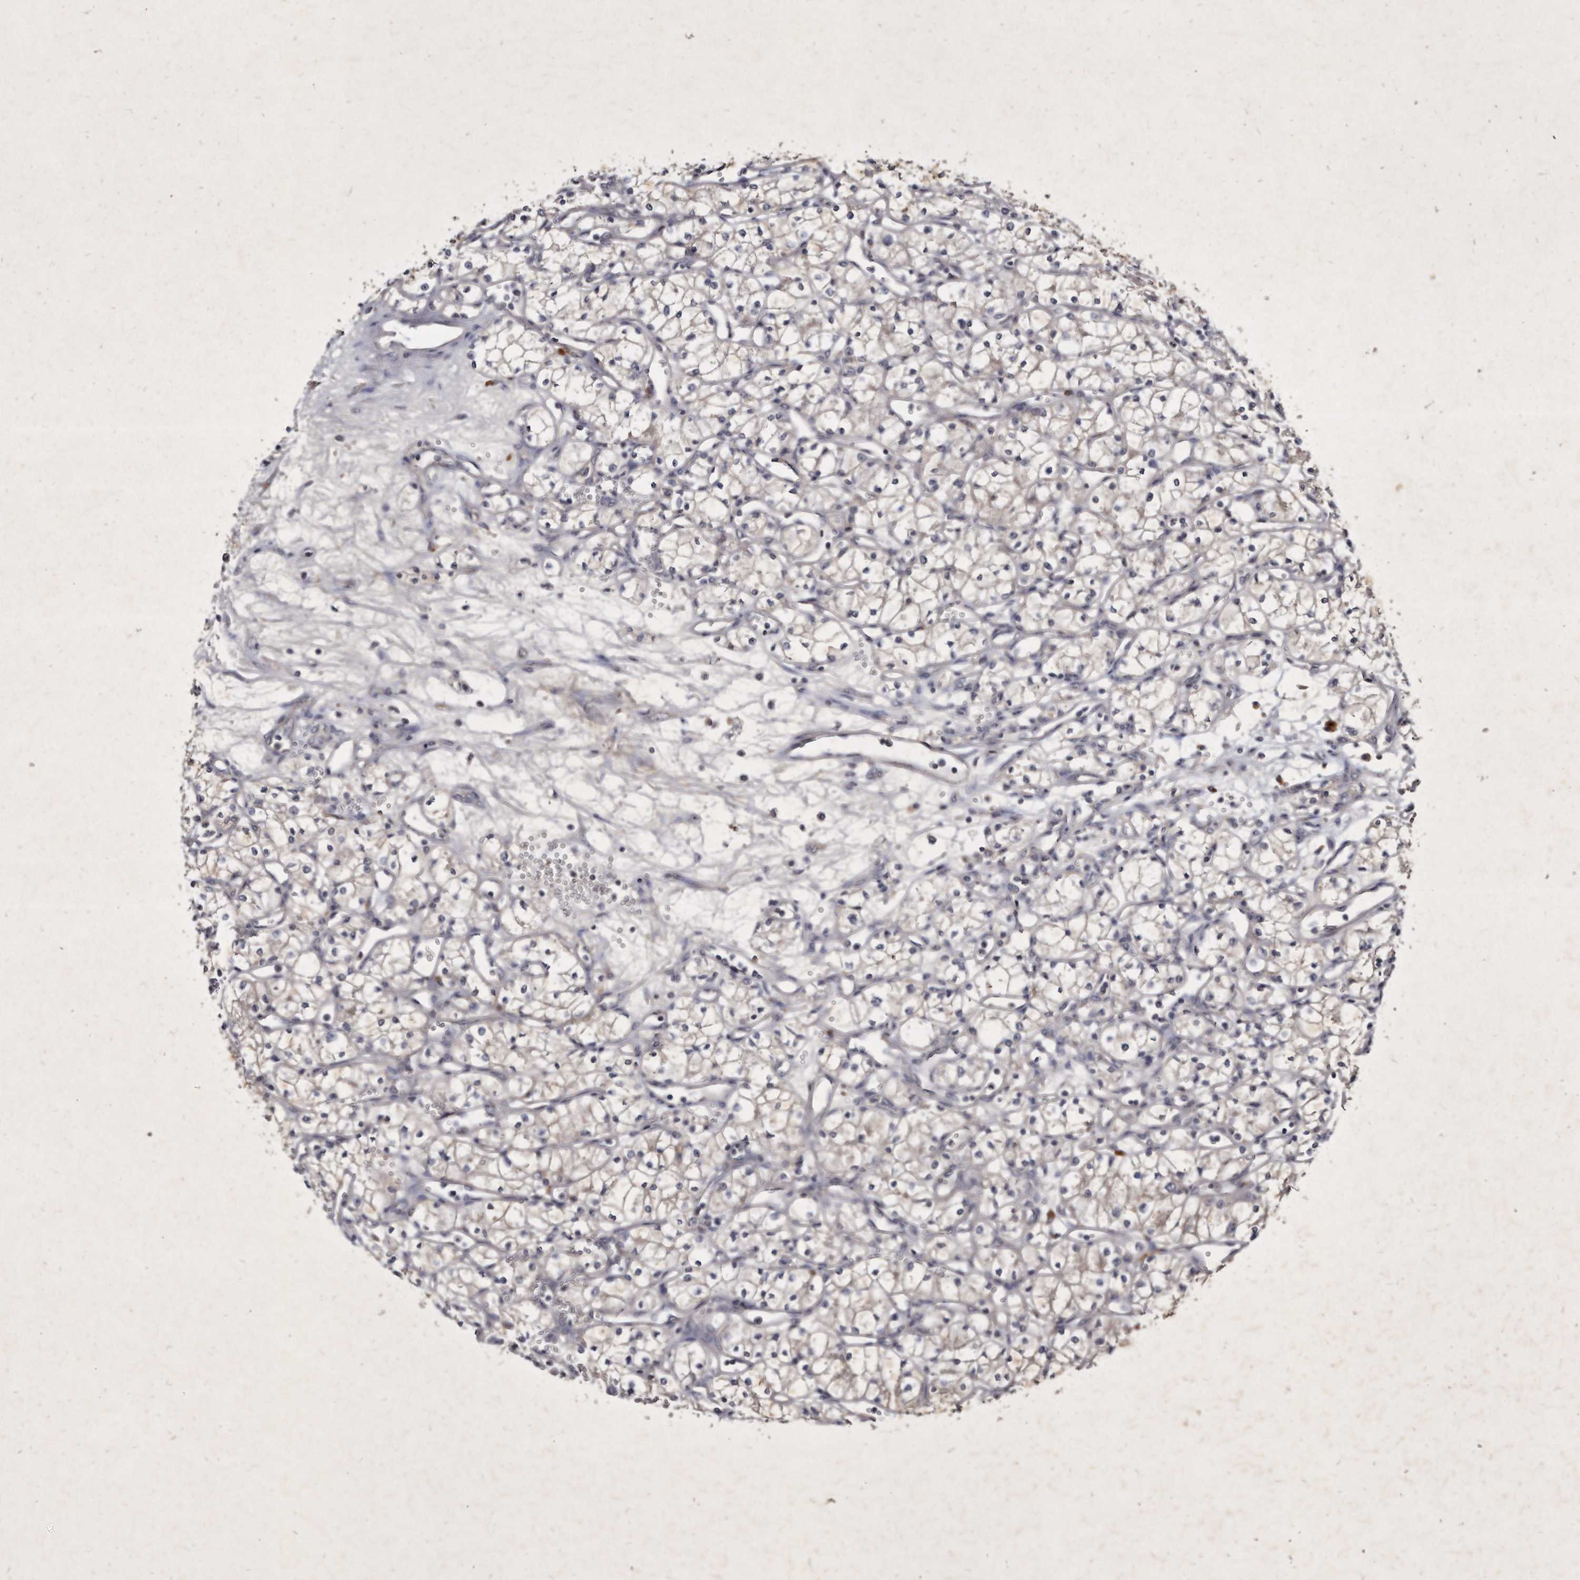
{"staining": {"intensity": "negative", "quantity": "none", "location": "none"}, "tissue": "renal cancer", "cell_type": "Tumor cells", "image_type": "cancer", "snomed": [{"axis": "morphology", "description": "Adenocarcinoma, NOS"}, {"axis": "topography", "description": "Kidney"}], "caption": "This image is of renal adenocarcinoma stained with IHC to label a protein in brown with the nuclei are counter-stained blue. There is no positivity in tumor cells. (DAB immunohistochemistry (IHC) visualized using brightfield microscopy, high magnification).", "gene": "KLHDC3", "patient": {"sex": "male", "age": 59}}